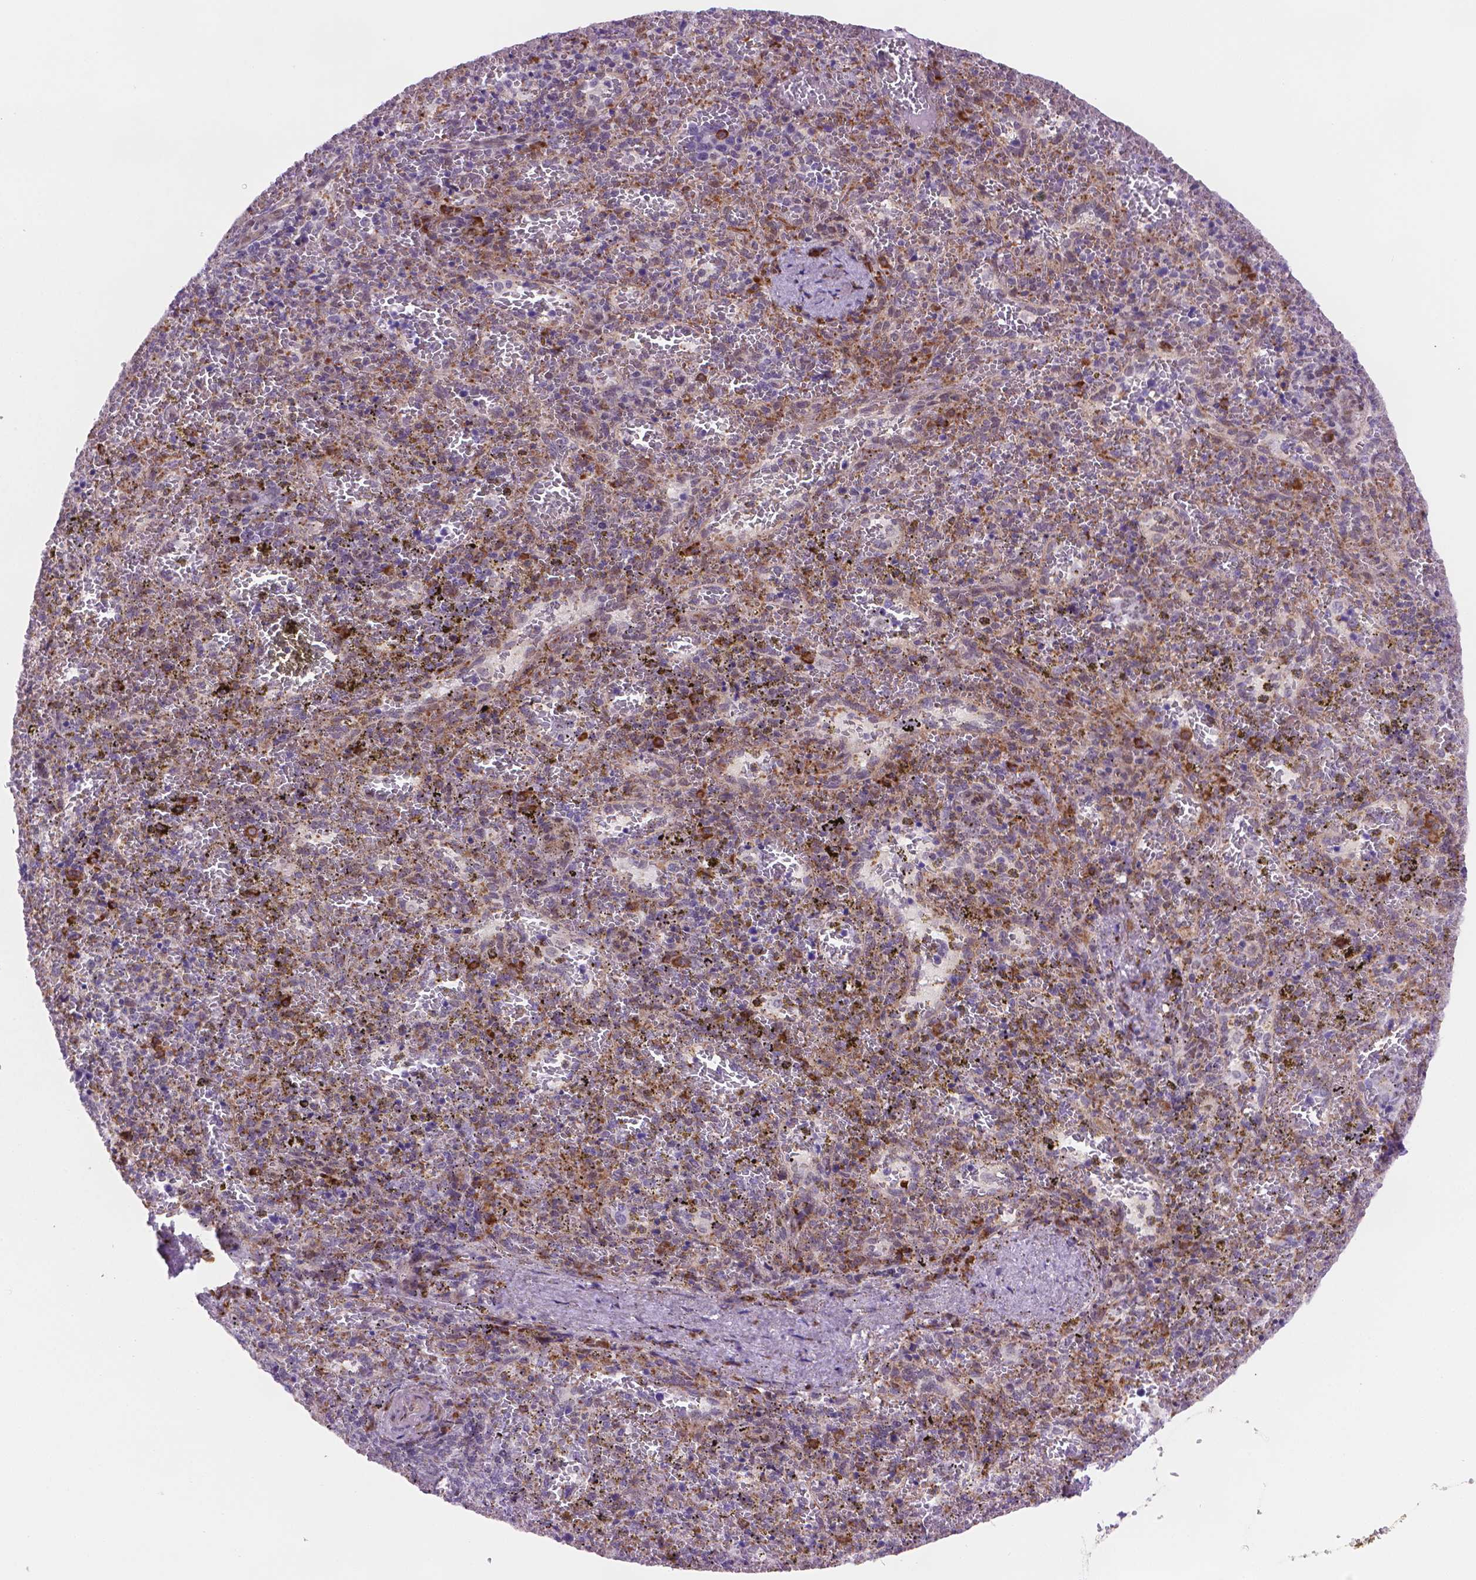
{"staining": {"intensity": "moderate", "quantity": "<25%", "location": "cytoplasmic/membranous"}, "tissue": "spleen", "cell_type": "Cells in red pulp", "image_type": "normal", "snomed": [{"axis": "morphology", "description": "Normal tissue, NOS"}, {"axis": "topography", "description": "Spleen"}], "caption": "DAB immunohistochemical staining of normal spleen exhibits moderate cytoplasmic/membranous protein expression in approximately <25% of cells in red pulp.", "gene": "FNIP1", "patient": {"sex": "female", "age": 50}}